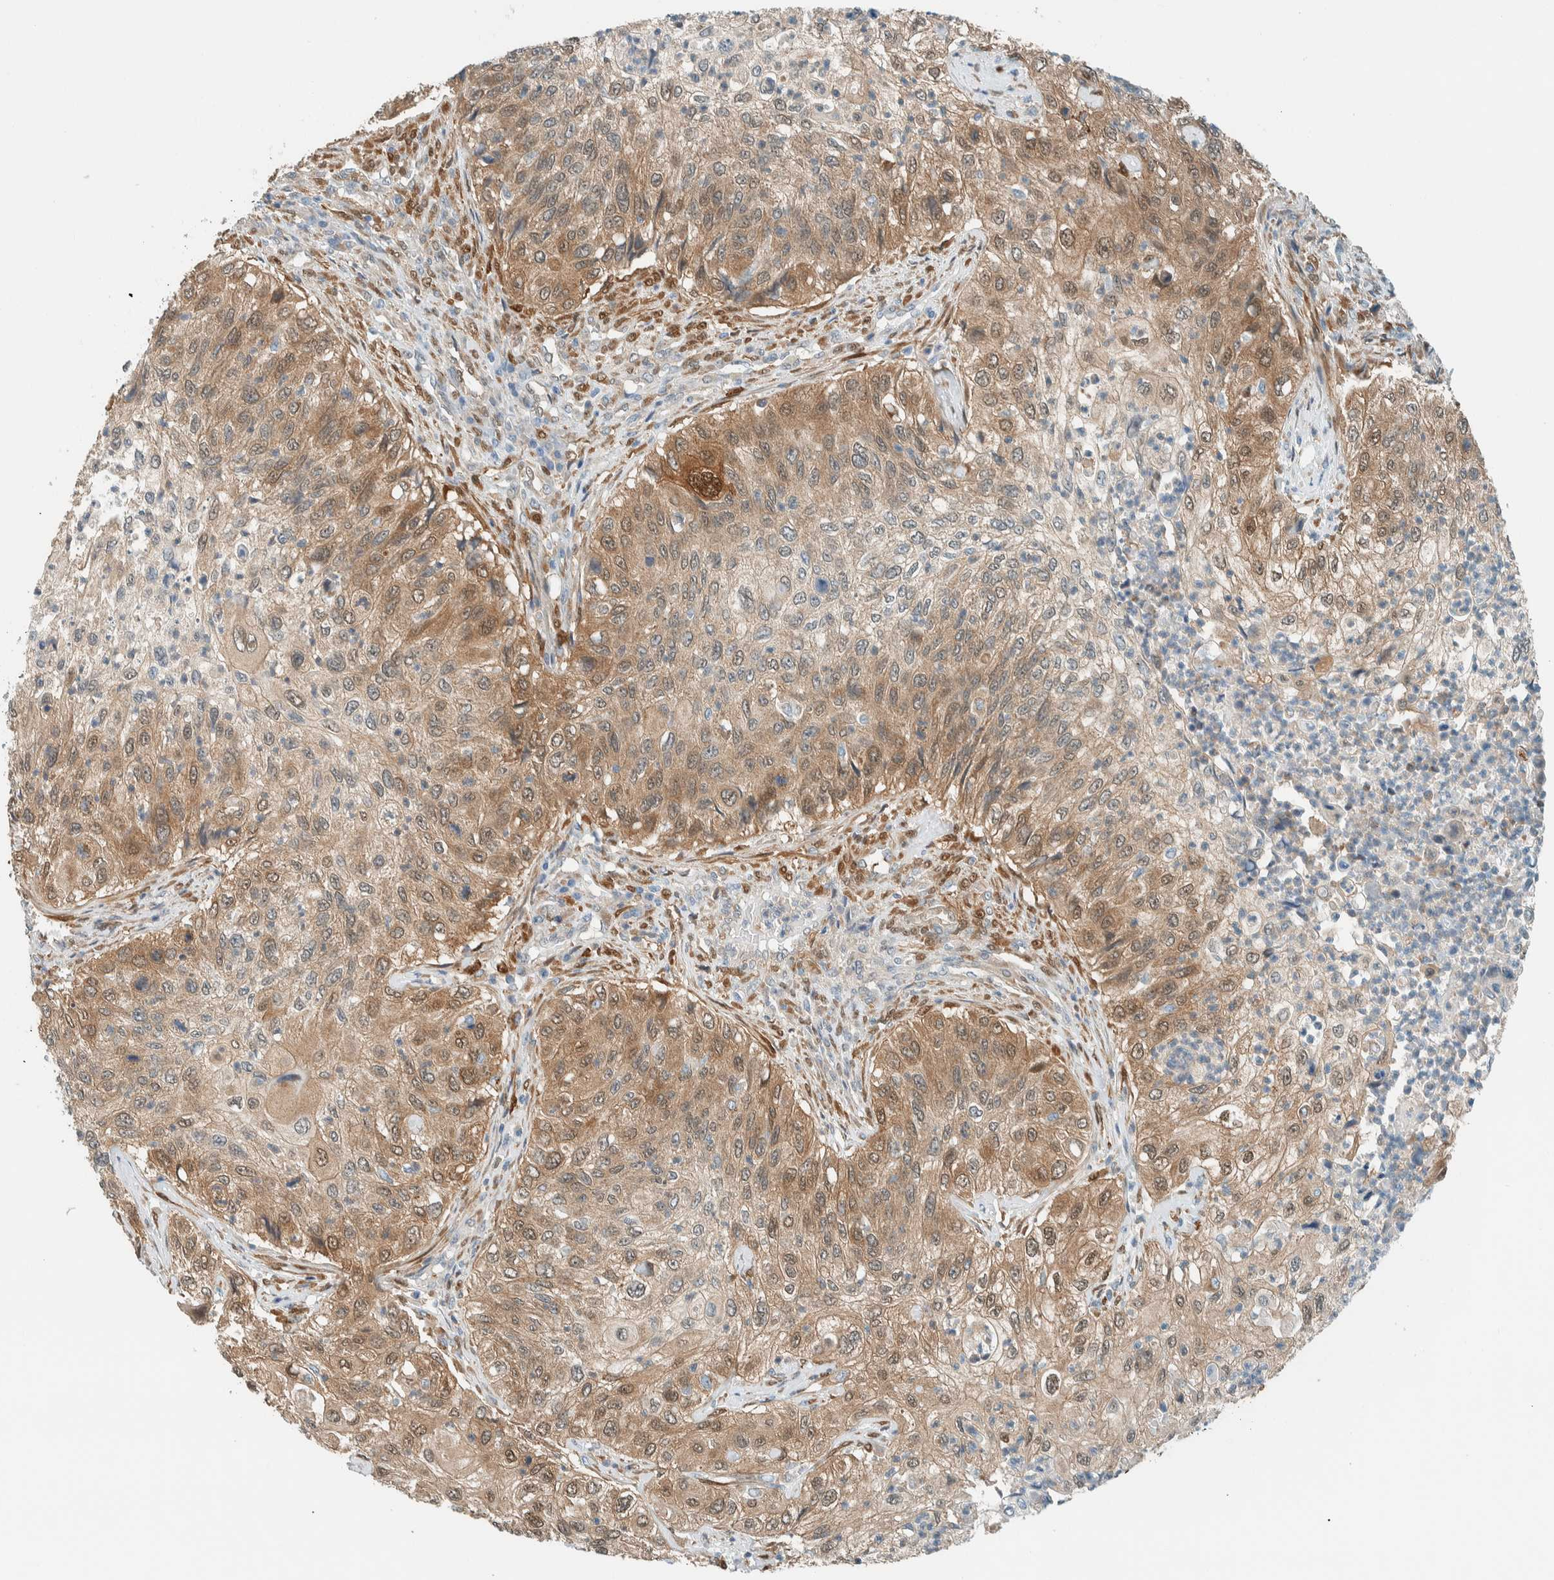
{"staining": {"intensity": "moderate", "quantity": ">75%", "location": "cytoplasmic/membranous,nuclear"}, "tissue": "urothelial cancer", "cell_type": "Tumor cells", "image_type": "cancer", "snomed": [{"axis": "morphology", "description": "Urothelial carcinoma, High grade"}, {"axis": "topography", "description": "Urinary bladder"}], "caption": "Urothelial cancer was stained to show a protein in brown. There is medium levels of moderate cytoplasmic/membranous and nuclear positivity in approximately >75% of tumor cells.", "gene": "NXN", "patient": {"sex": "female", "age": 60}}